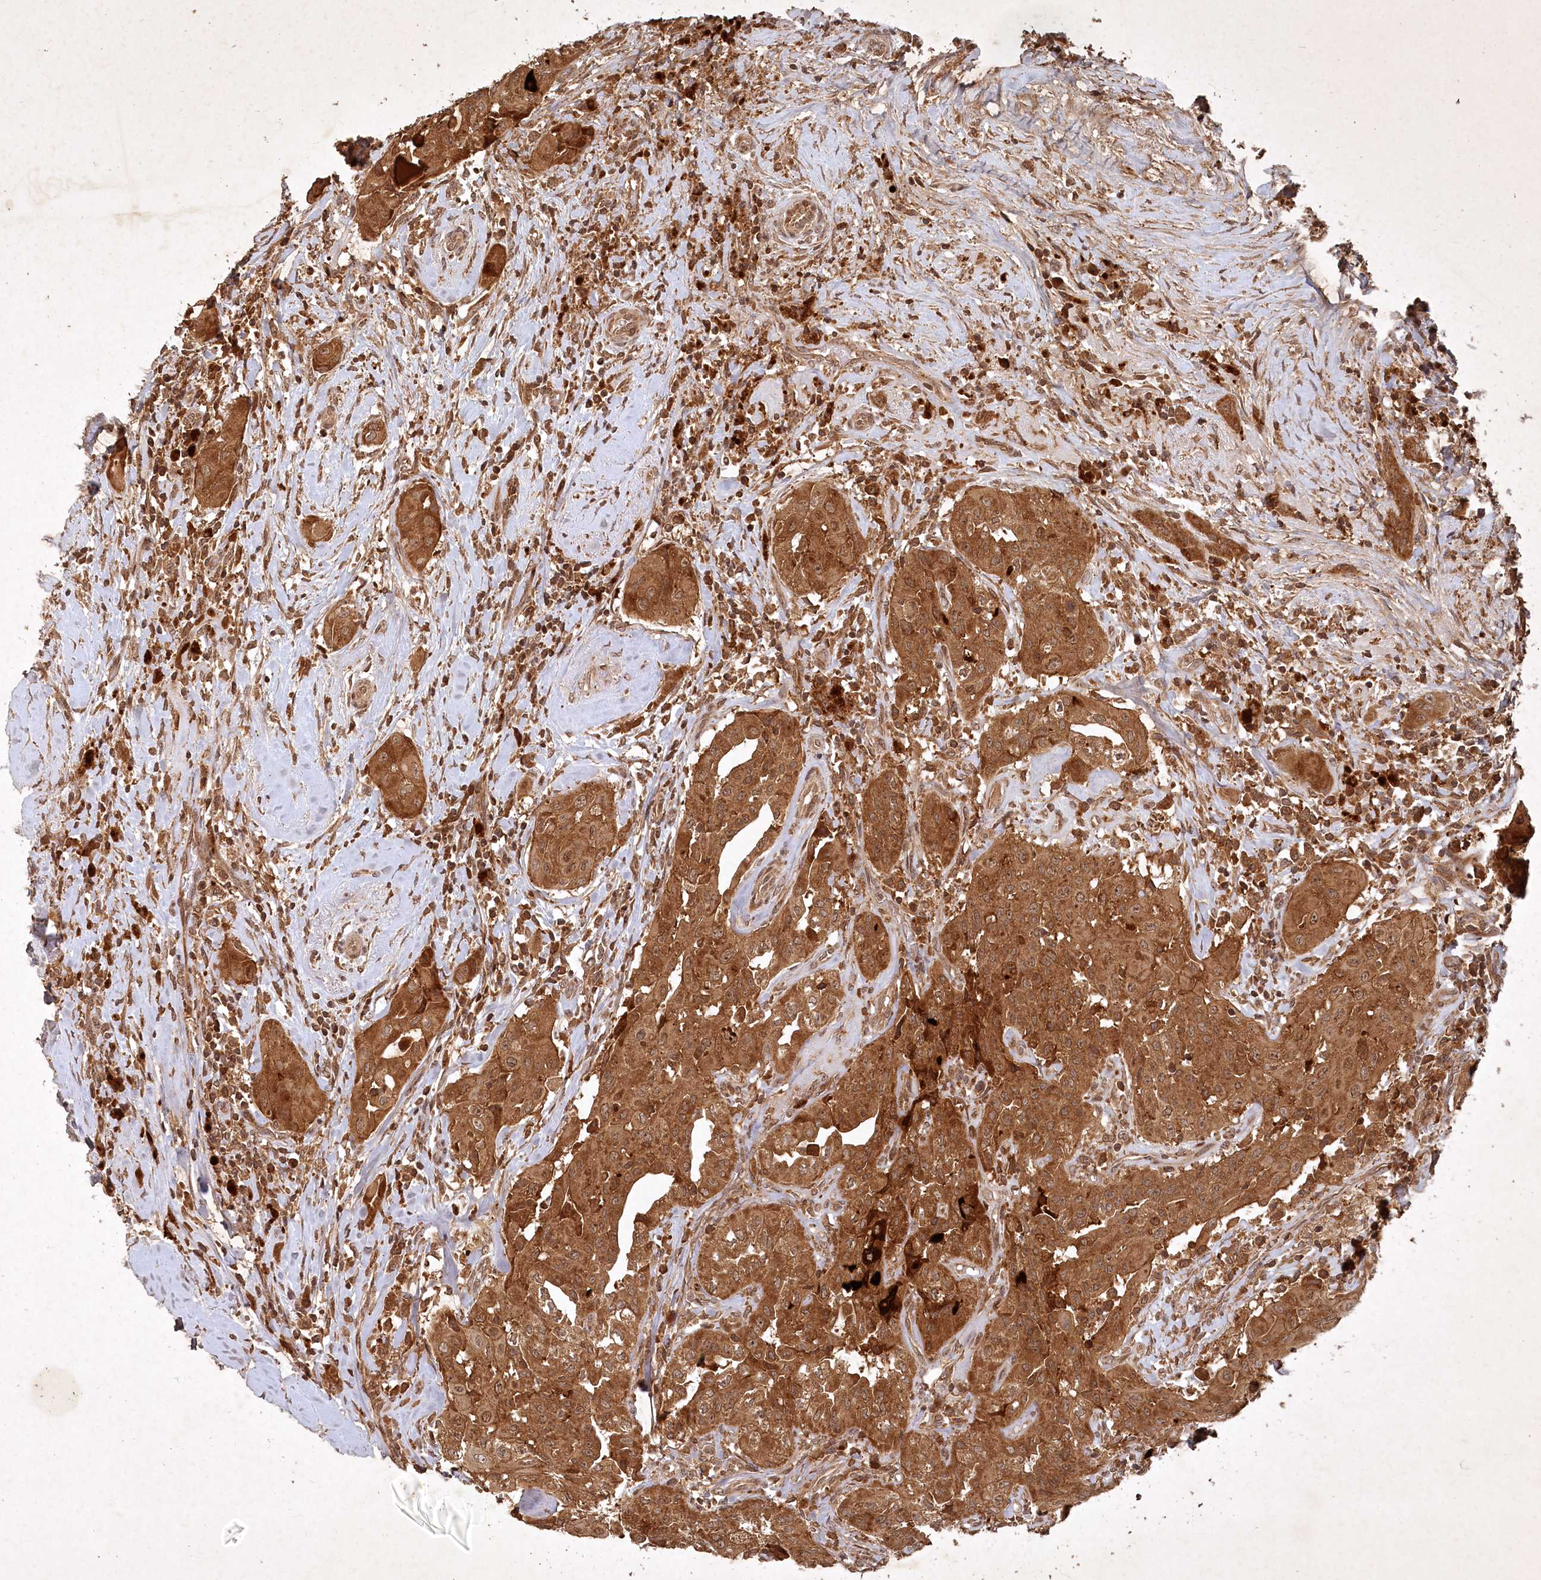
{"staining": {"intensity": "moderate", "quantity": ">75%", "location": "cytoplasmic/membranous"}, "tissue": "thyroid cancer", "cell_type": "Tumor cells", "image_type": "cancer", "snomed": [{"axis": "morphology", "description": "Papillary adenocarcinoma, NOS"}, {"axis": "topography", "description": "Thyroid gland"}], "caption": "This micrograph exhibits thyroid cancer stained with IHC to label a protein in brown. The cytoplasmic/membranous of tumor cells show moderate positivity for the protein. Nuclei are counter-stained blue.", "gene": "UNC93A", "patient": {"sex": "female", "age": 59}}